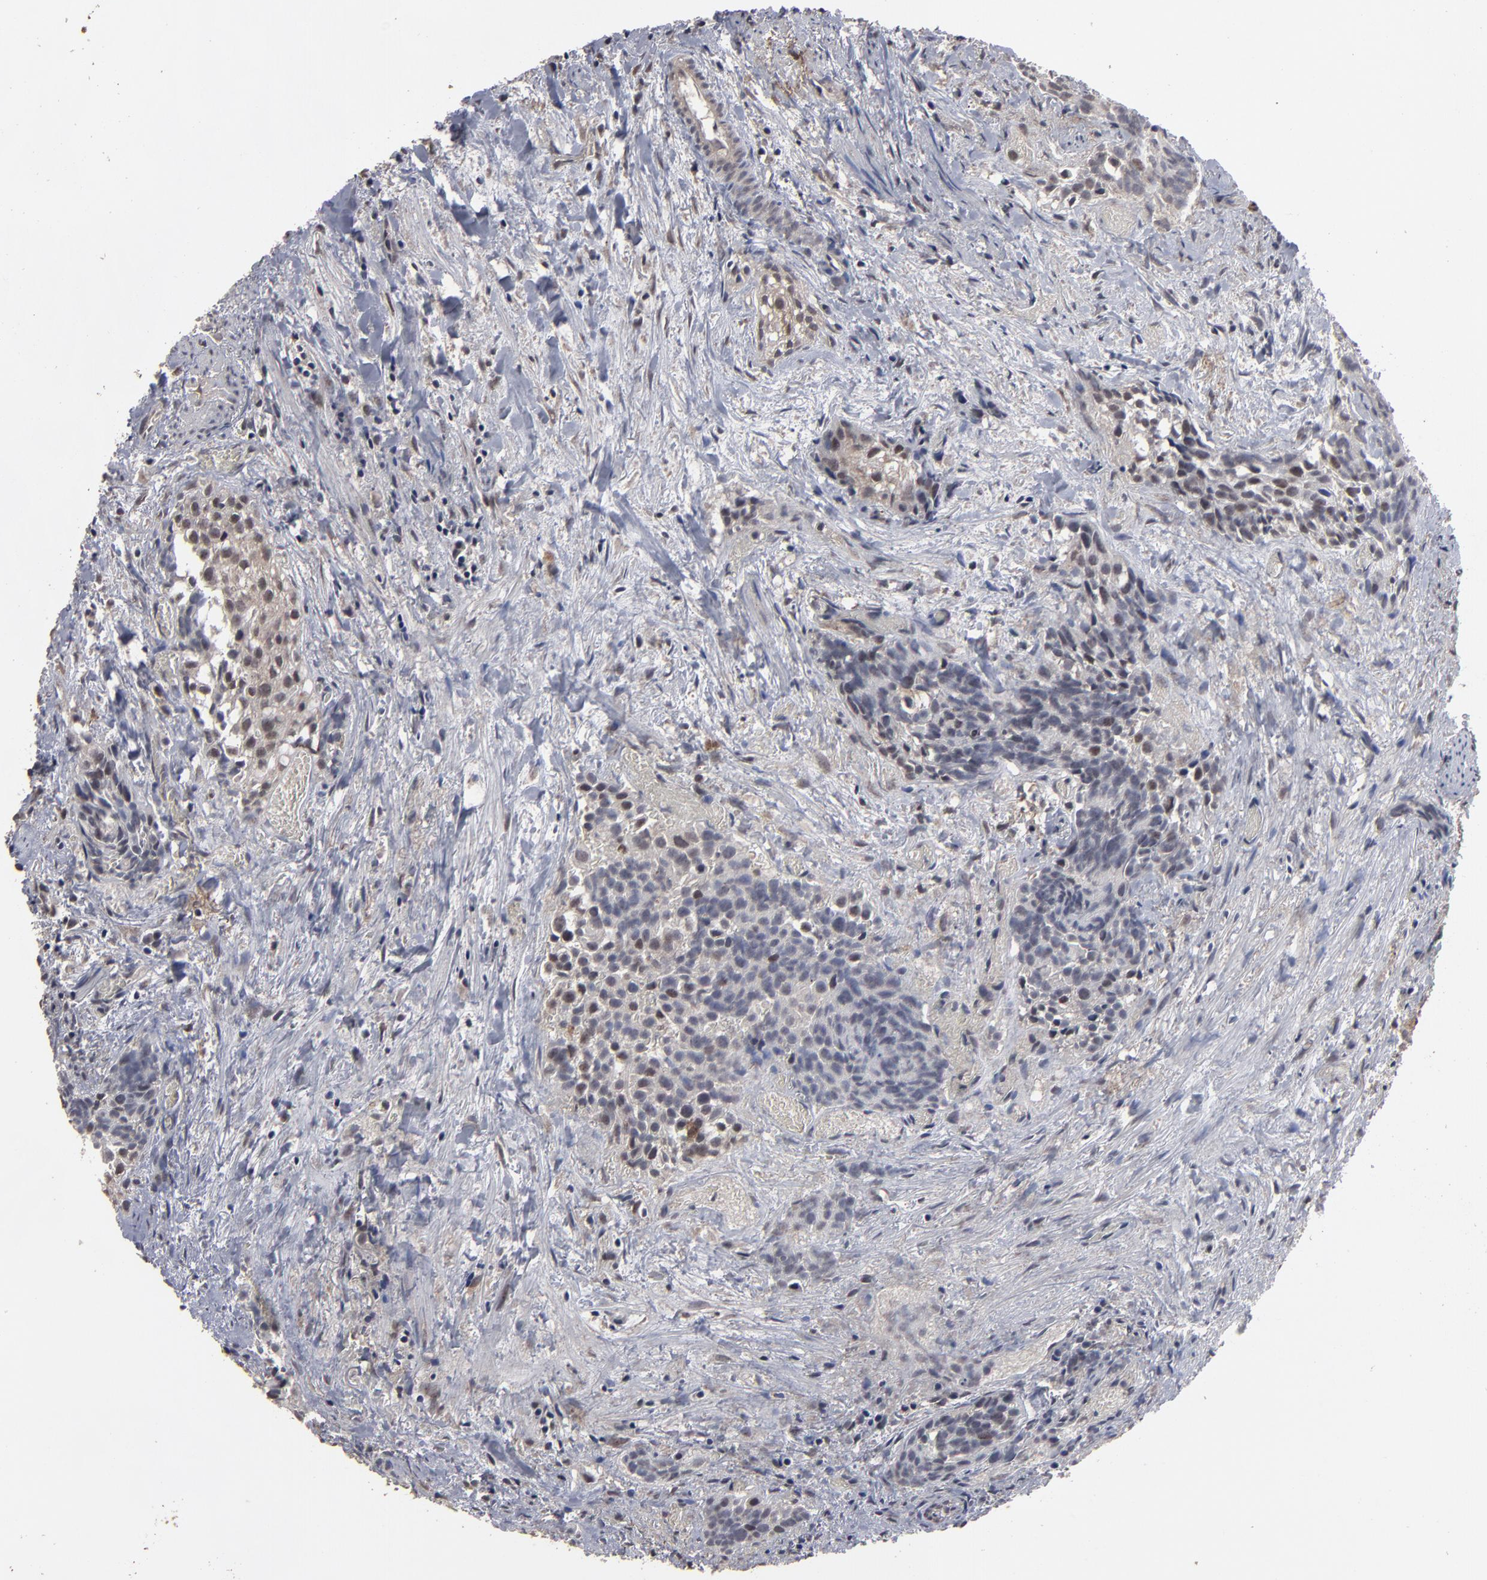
{"staining": {"intensity": "weak", "quantity": "25%-75%", "location": "cytoplasmic/membranous,nuclear"}, "tissue": "urothelial cancer", "cell_type": "Tumor cells", "image_type": "cancer", "snomed": [{"axis": "morphology", "description": "Urothelial carcinoma, High grade"}, {"axis": "topography", "description": "Urinary bladder"}], "caption": "Immunohistochemistry (IHC) micrograph of neoplastic tissue: human urothelial cancer stained using immunohistochemistry displays low levels of weak protein expression localized specifically in the cytoplasmic/membranous and nuclear of tumor cells, appearing as a cytoplasmic/membranous and nuclear brown color.", "gene": "SLC22A17", "patient": {"sex": "female", "age": 78}}